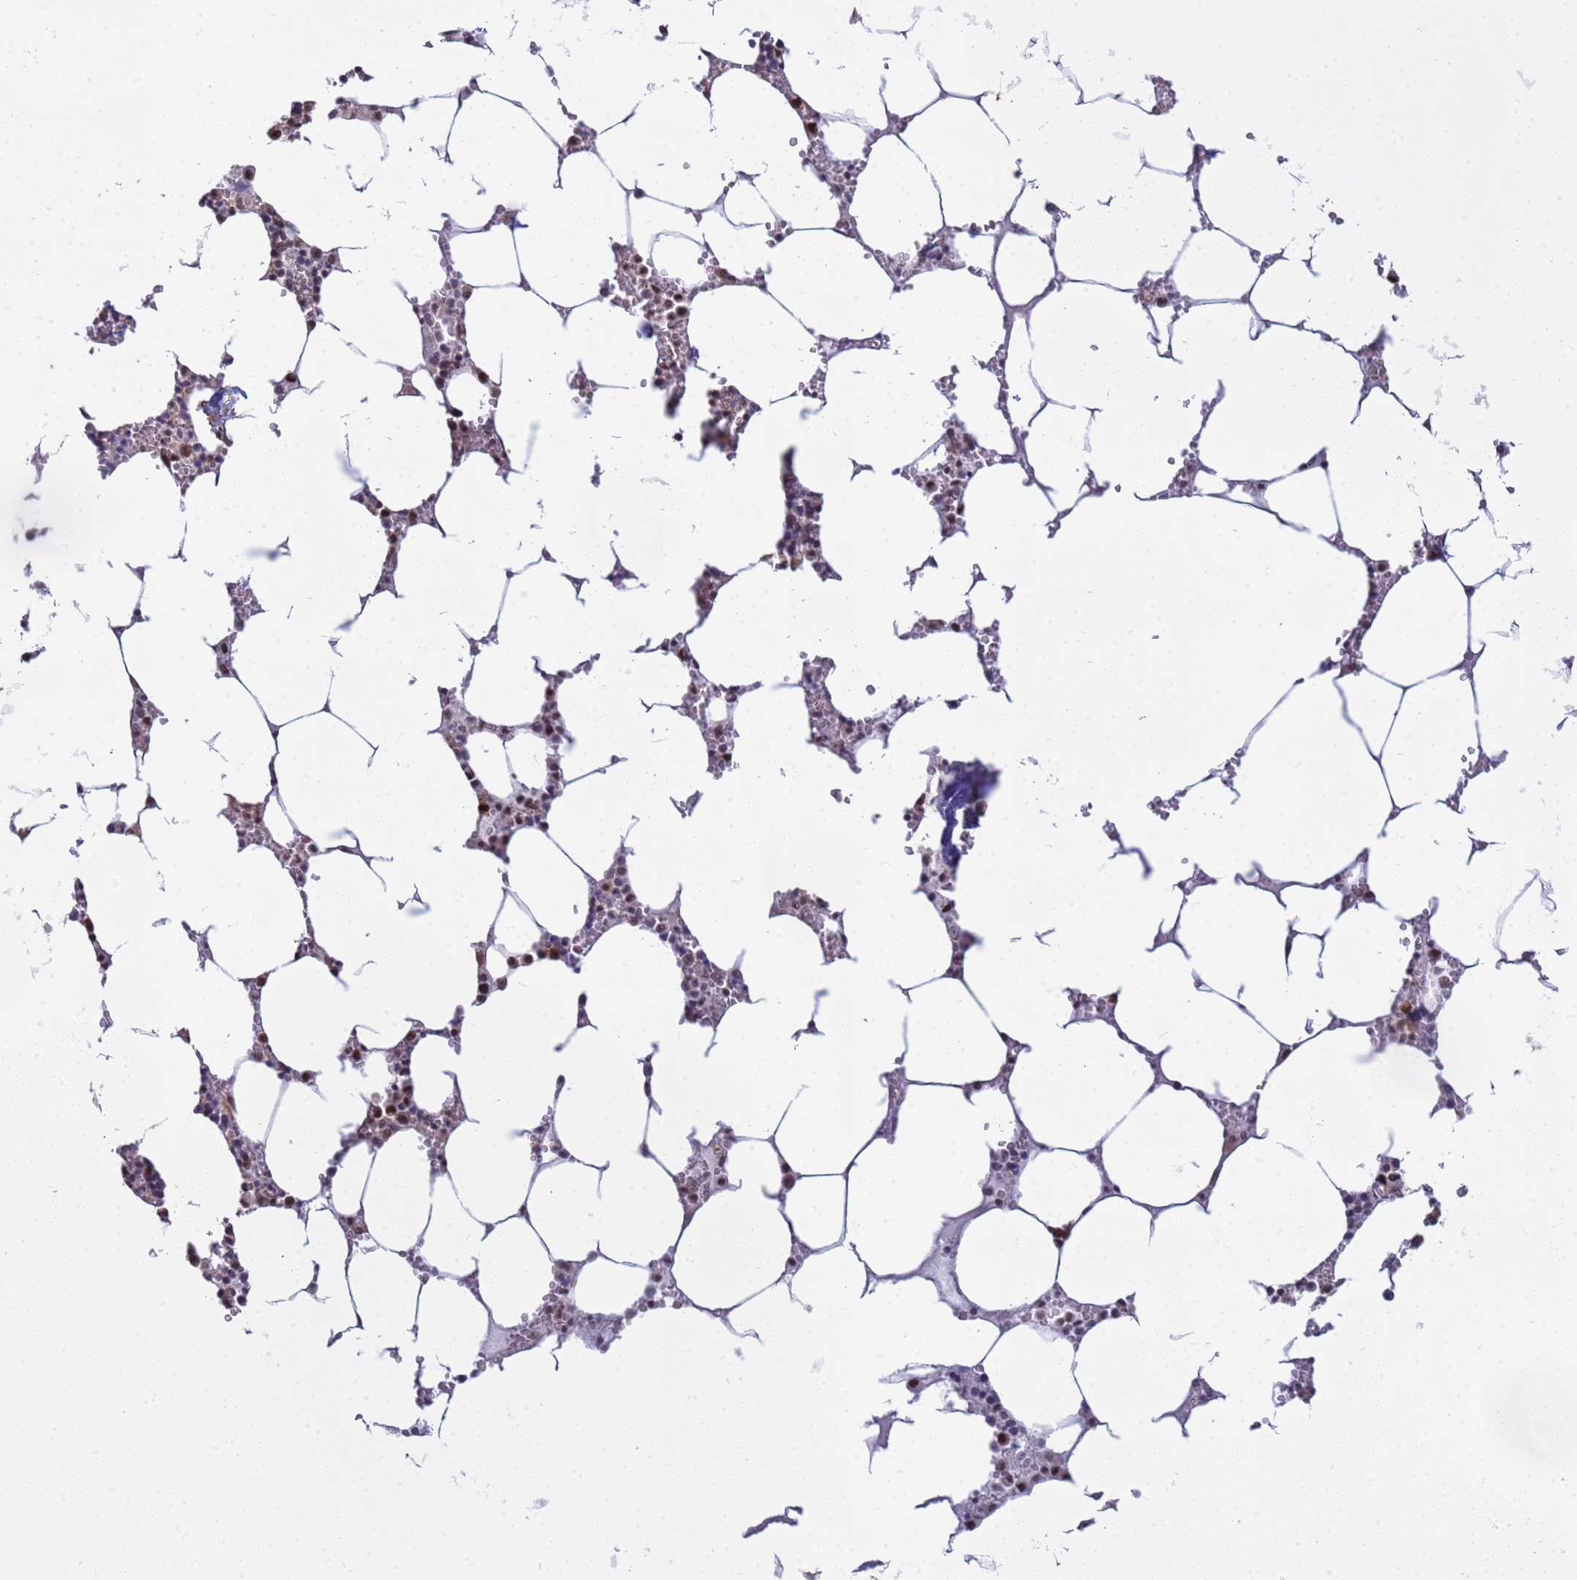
{"staining": {"intensity": "strong", "quantity": "<25%", "location": "nuclear"}, "tissue": "bone marrow", "cell_type": "Hematopoietic cells", "image_type": "normal", "snomed": [{"axis": "morphology", "description": "Normal tissue, NOS"}, {"axis": "topography", "description": "Bone marrow"}], "caption": "A micrograph of bone marrow stained for a protein exhibits strong nuclear brown staining in hematopoietic cells. Ihc stains the protein in brown and the nuclei are stained blue.", "gene": "SYF2", "patient": {"sex": "male", "age": 70}}